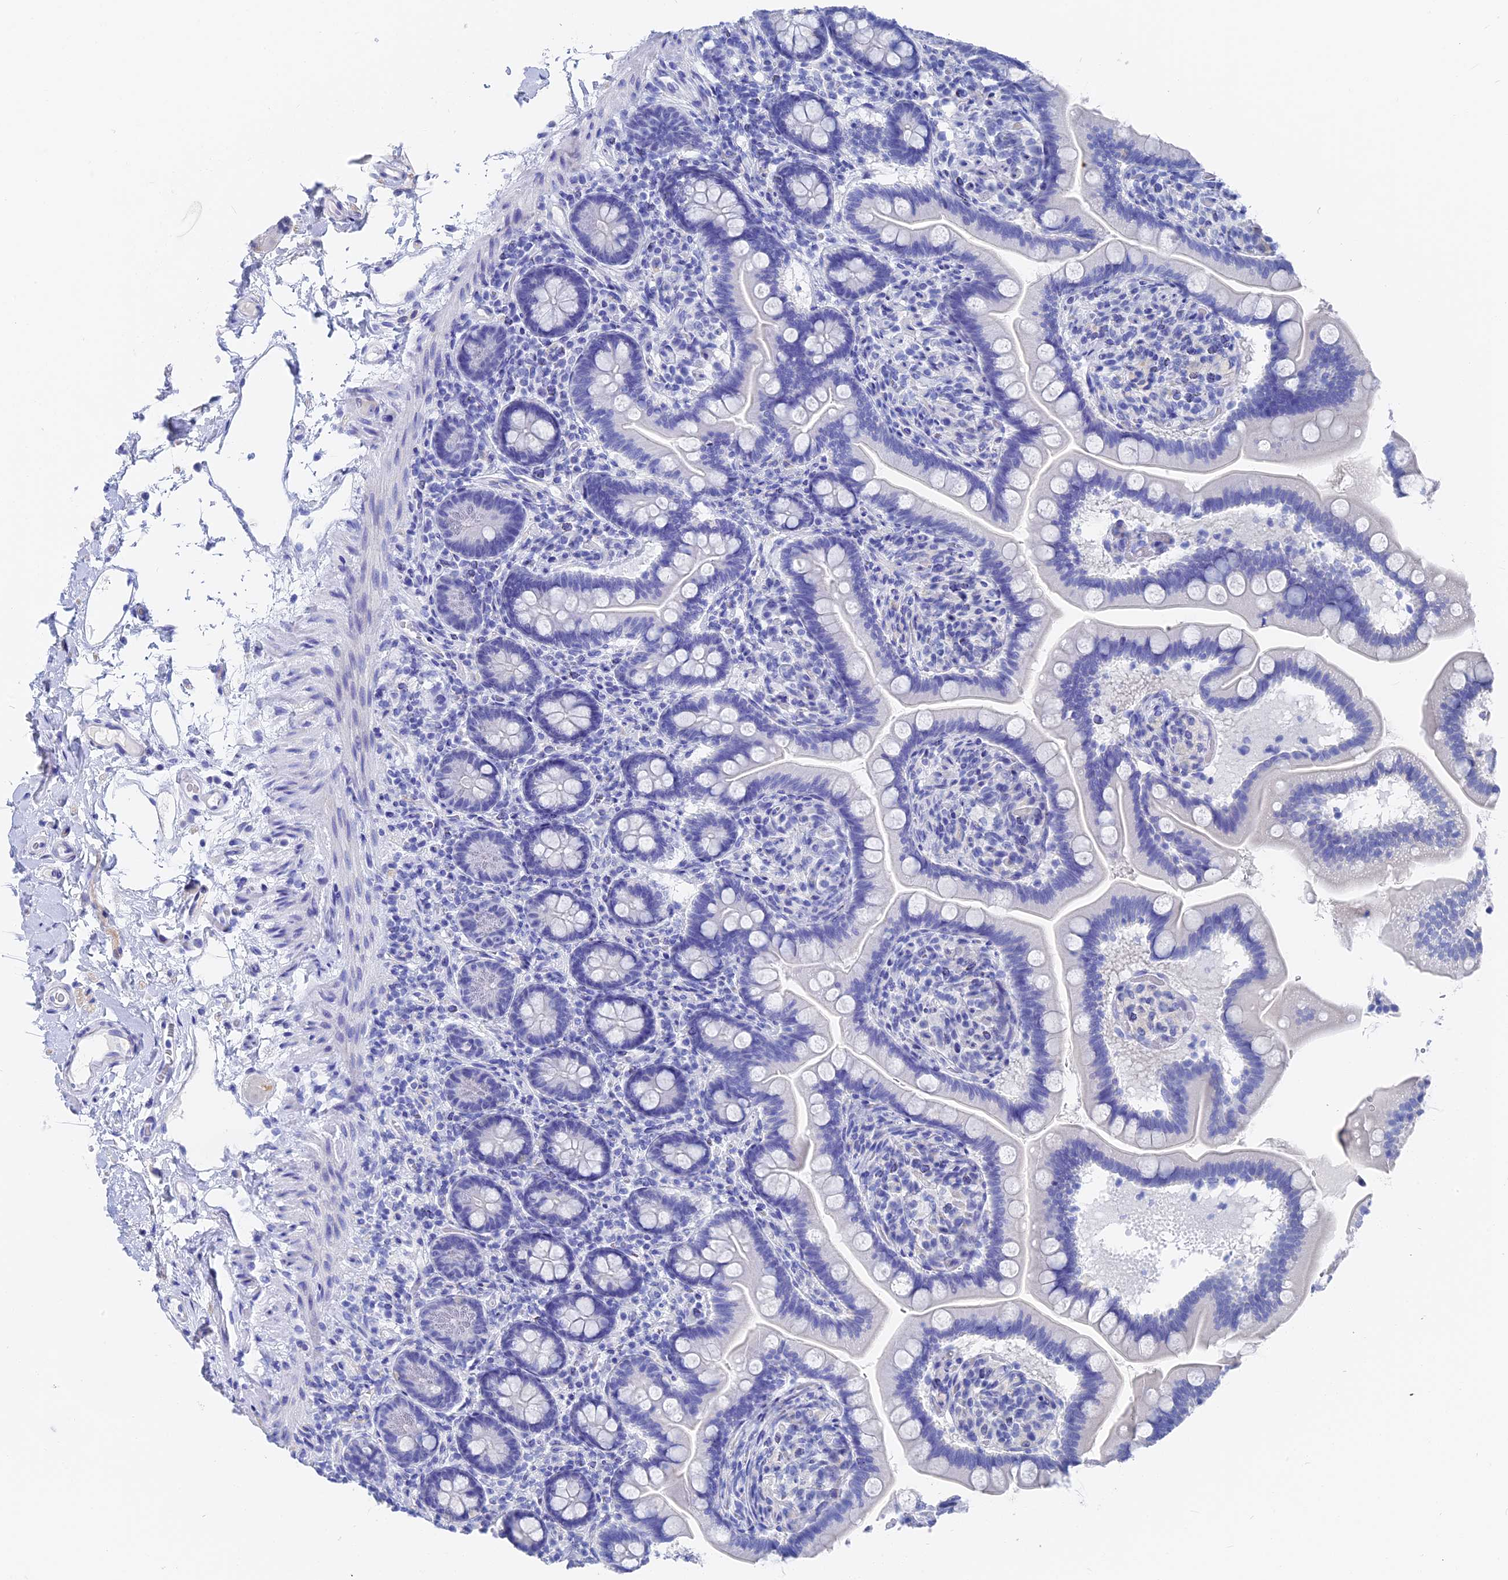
{"staining": {"intensity": "negative", "quantity": "none", "location": "none"}, "tissue": "small intestine", "cell_type": "Glandular cells", "image_type": "normal", "snomed": [{"axis": "morphology", "description": "Normal tissue, NOS"}, {"axis": "topography", "description": "Small intestine"}], "caption": "Immunohistochemistry (IHC) photomicrograph of unremarkable small intestine: small intestine stained with DAB (3,3'-diaminobenzidine) demonstrates no significant protein positivity in glandular cells.", "gene": "VPS33B", "patient": {"sex": "female", "age": 64}}